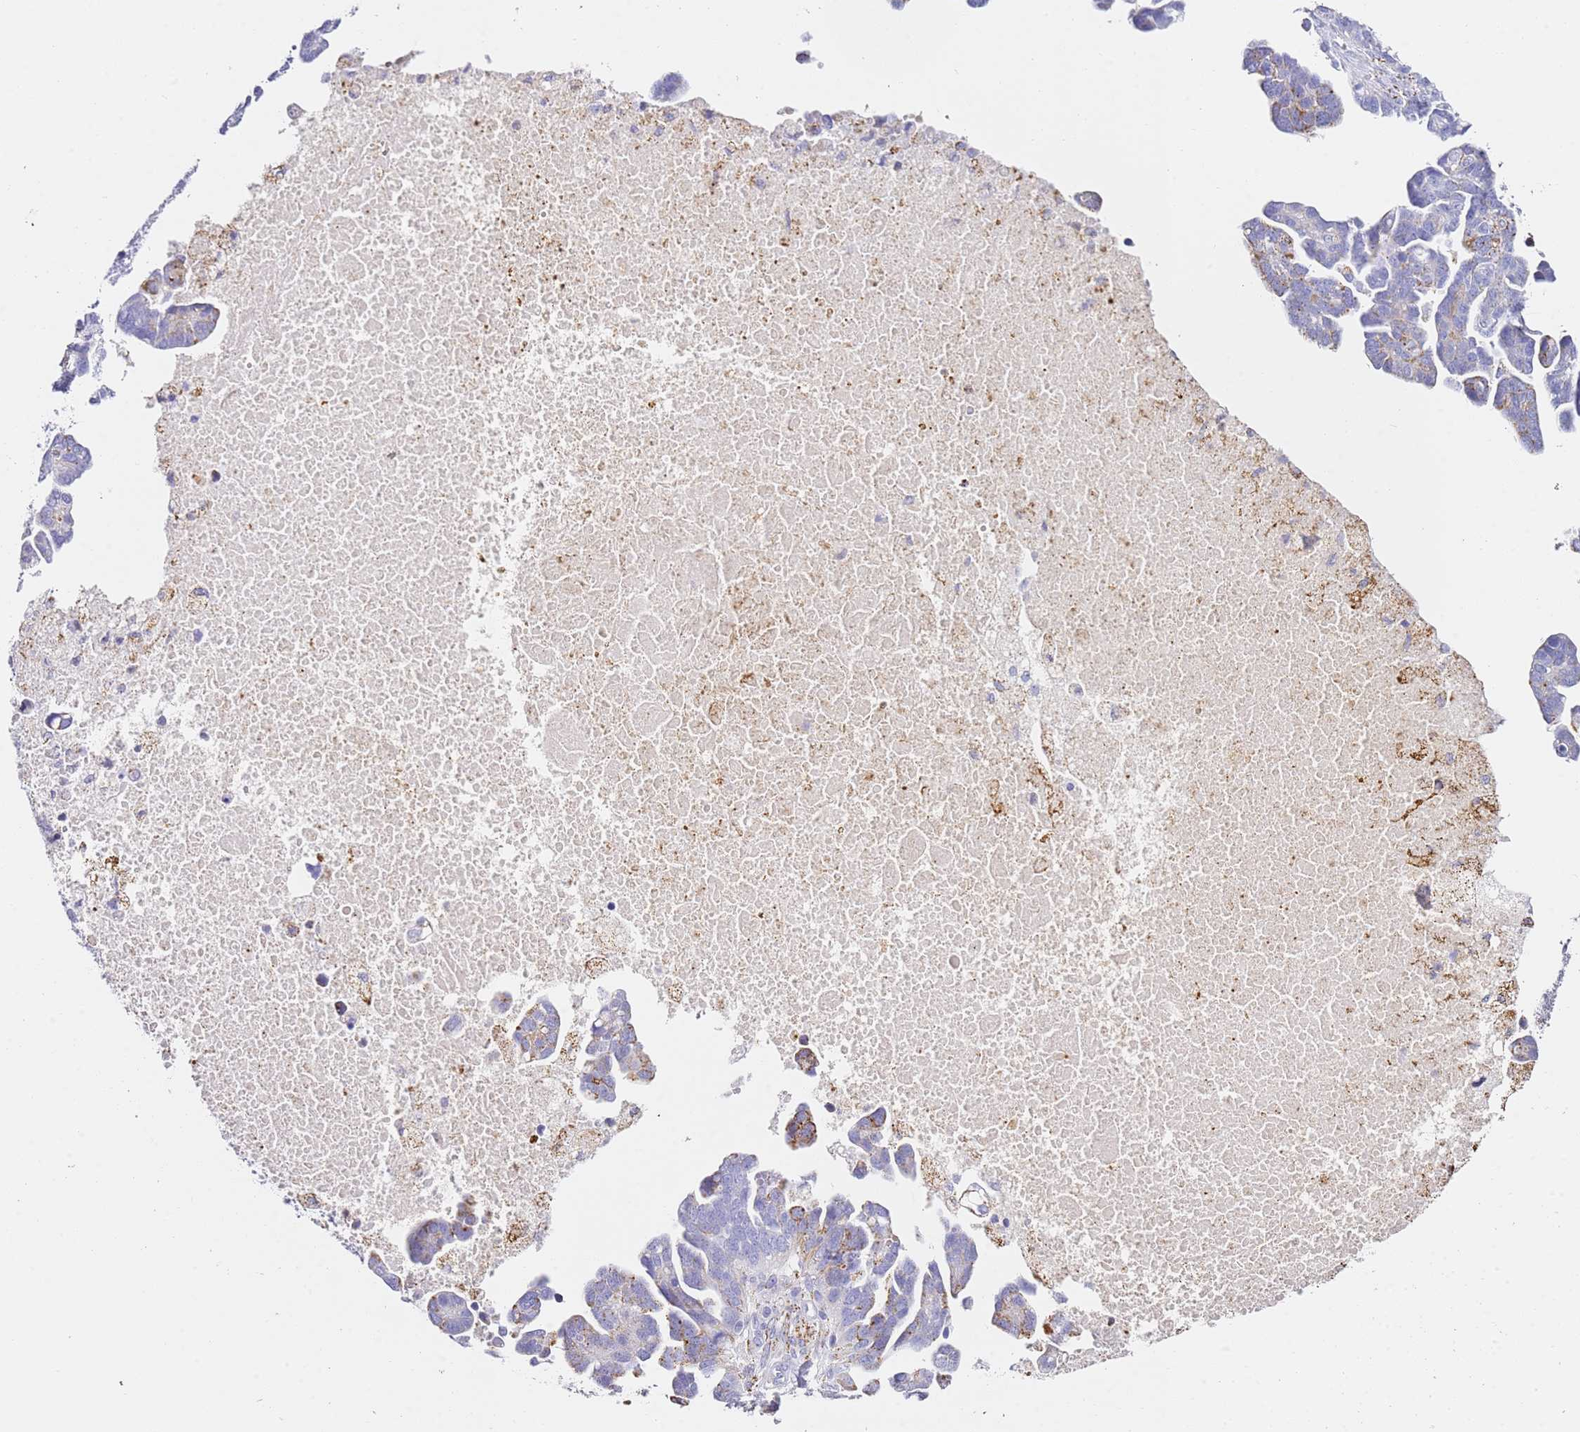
{"staining": {"intensity": "negative", "quantity": "none", "location": "none"}, "tissue": "ovarian cancer", "cell_type": "Tumor cells", "image_type": "cancer", "snomed": [{"axis": "morphology", "description": "Cystadenocarcinoma, serous, NOS"}, {"axis": "topography", "description": "Ovary"}], "caption": "Serous cystadenocarcinoma (ovarian) was stained to show a protein in brown. There is no significant positivity in tumor cells. (DAB immunohistochemistry (IHC) visualized using brightfield microscopy, high magnification).", "gene": "PTBP2", "patient": {"sex": "female", "age": 54}}